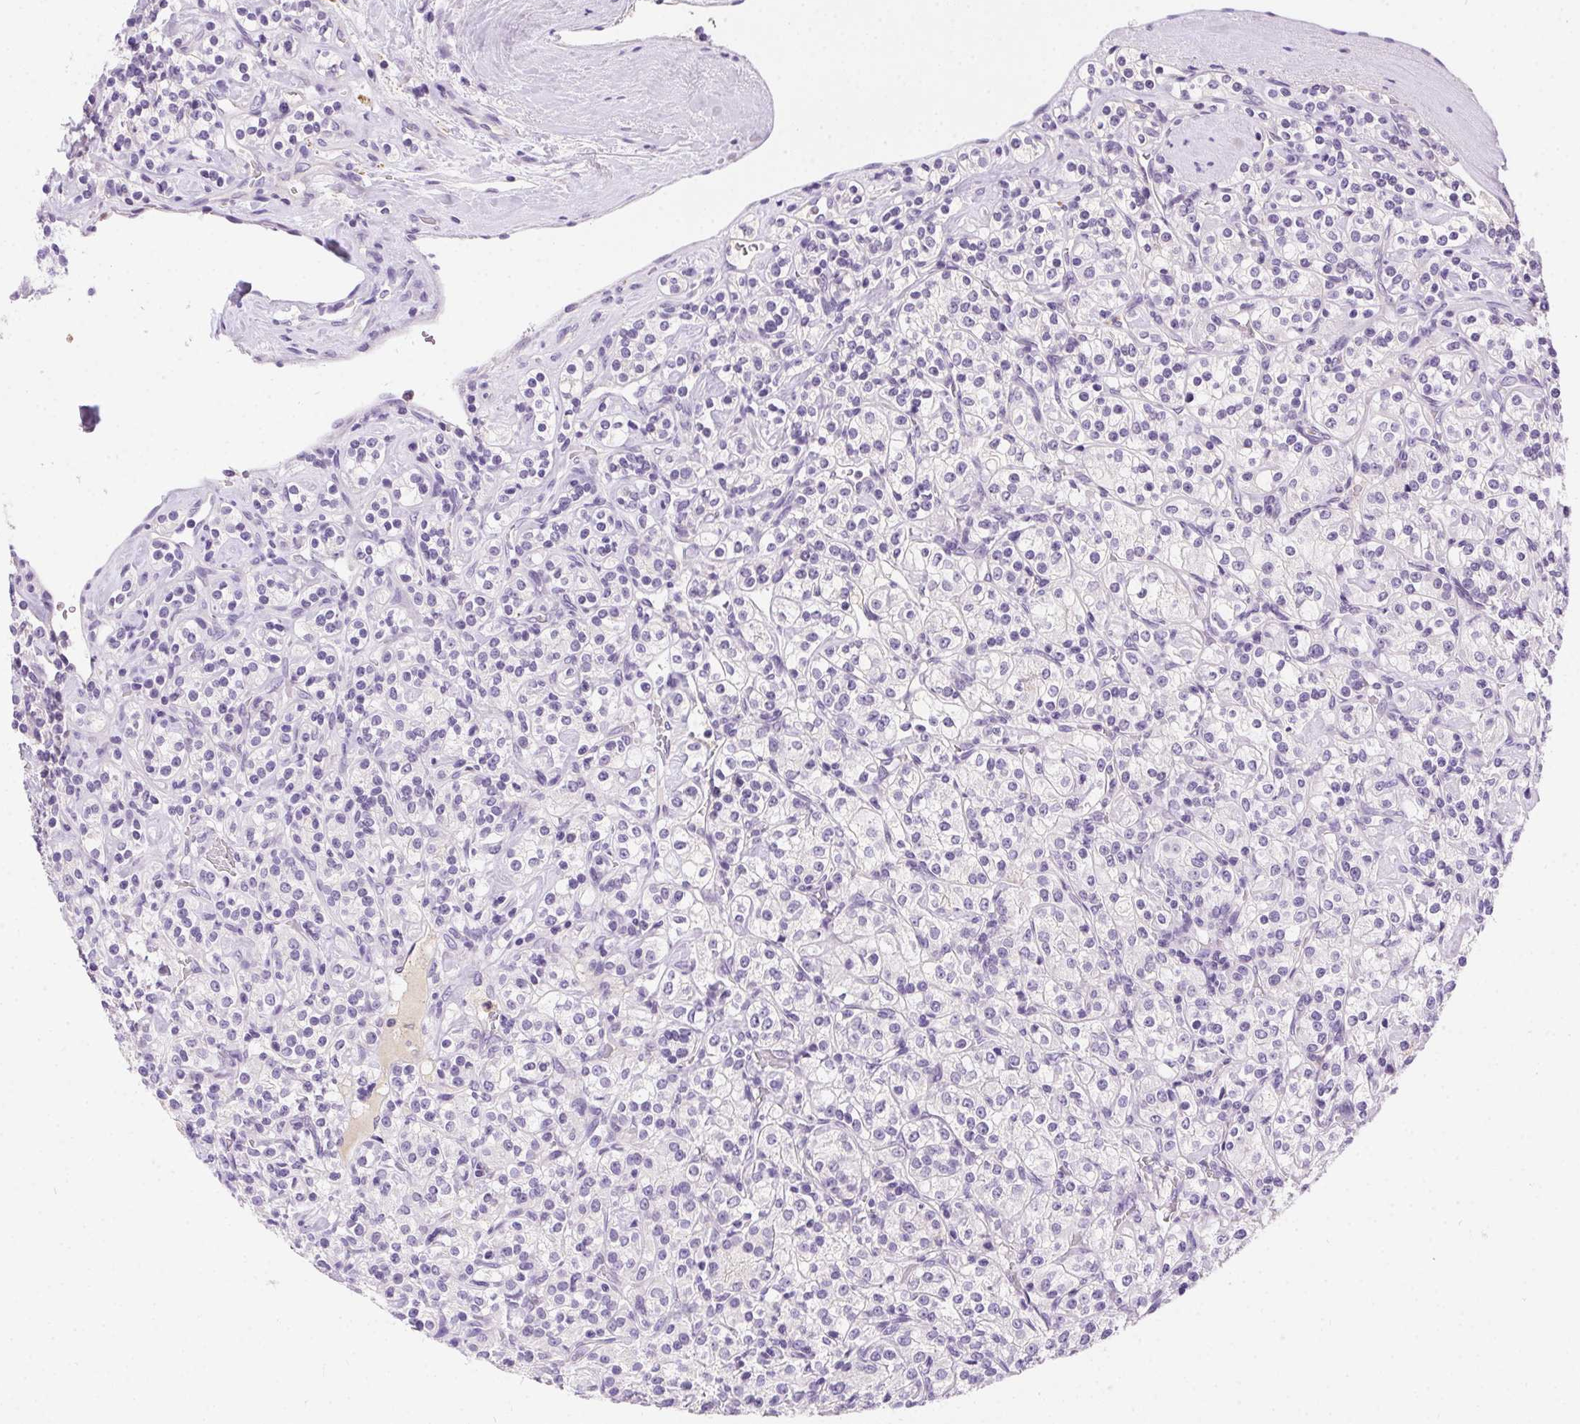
{"staining": {"intensity": "negative", "quantity": "none", "location": "none"}, "tissue": "renal cancer", "cell_type": "Tumor cells", "image_type": "cancer", "snomed": [{"axis": "morphology", "description": "Adenocarcinoma, NOS"}, {"axis": "topography", "description": "Kidney"}], "caption": "This is an immunohistochemistry image of renal cancer. There is no positivity in tumor cells.", "gene": "SSTR4", "patient": {"sex": "male", "age": 77}}